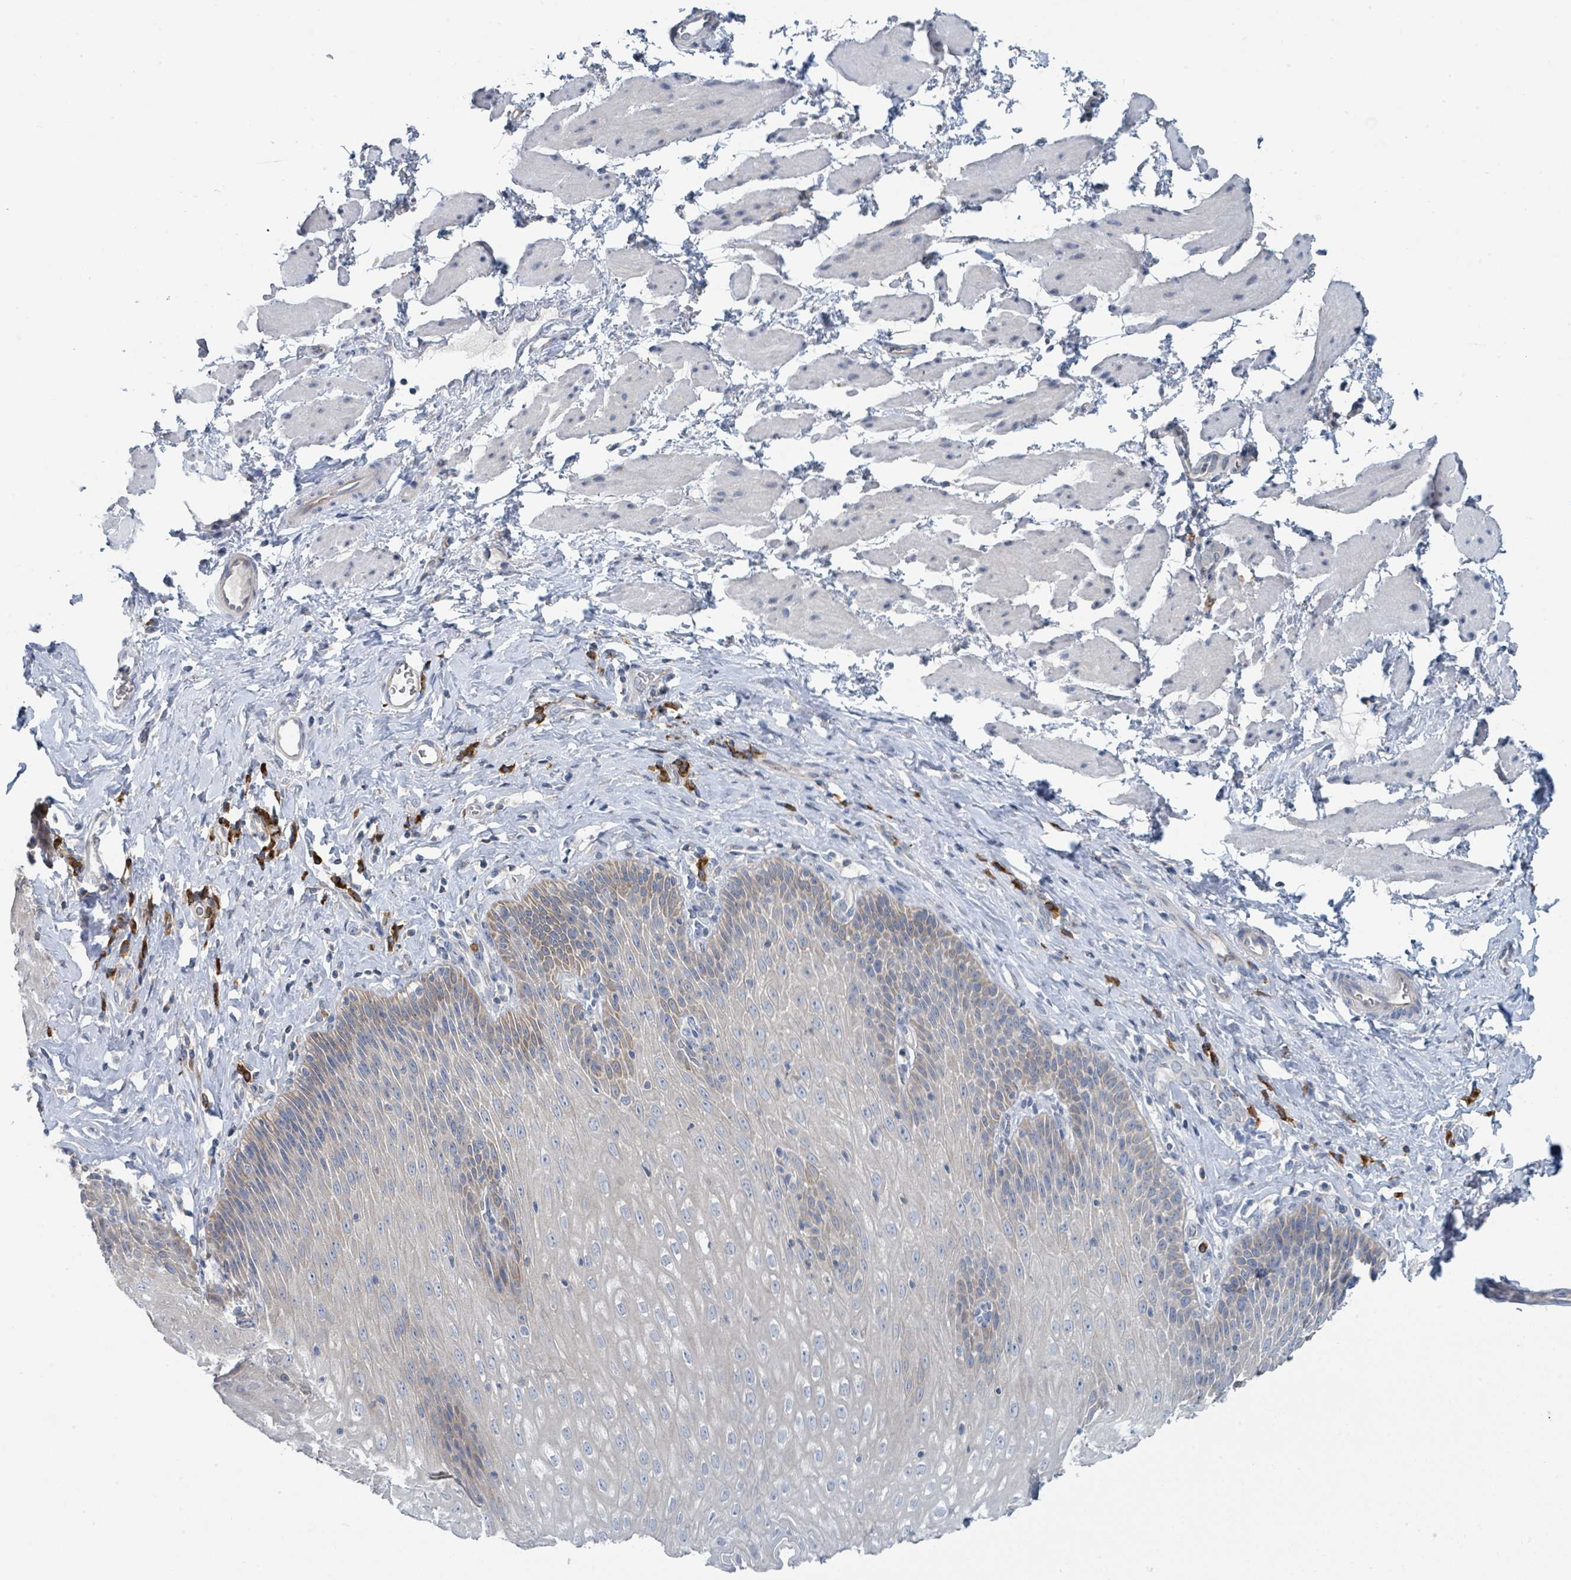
{"staining": {"intensity": "moderate", "quantity": "<25%", "location": "cytoplasmic/membranous"}, "tissue": "esophagus", "cell_type": "Squamous epithelial cells", "image_type": "normal", "snomed": [{"axis": "morphology", "description": "Normal tissue, NOS"}, {"axis": "topography", "description": "Esophagus"}], "caption": "A high-resolution image shows immunohistochemistry (IHC) staining of benign esophagus, which demonstrates moderate cytoplasmic/membranous positivity in approximately <25% of squamous epithelial cells.", "gene": "ANKRD55", "patient": {"sex": "female", "age": 61}}